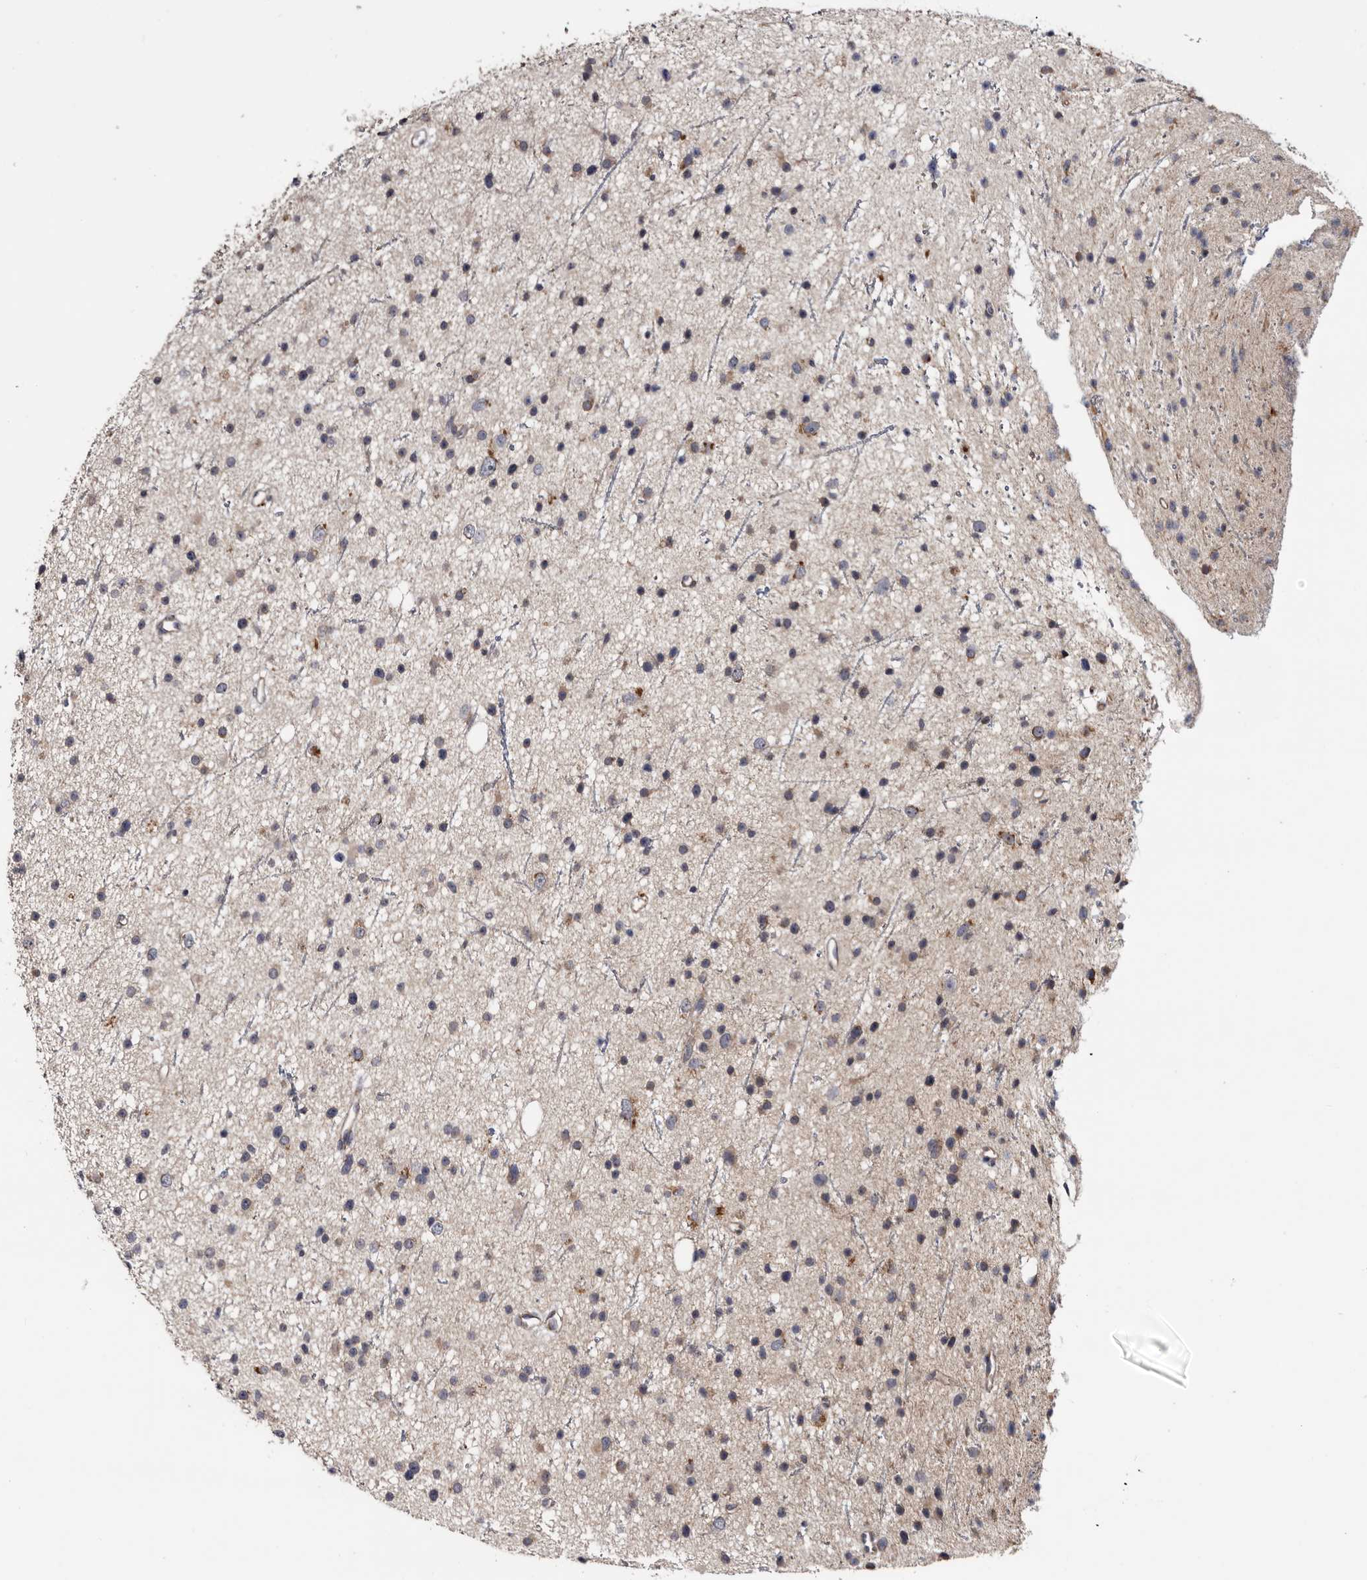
{"staining": {"intensity": "weak", "quantity": "<25%", "location": "cytoplasmic/membranous"}, "tissue": "glioma", "cell_type": "Tumor cells", "image_type": "cancer", "snomed": [{"axis": "morphology", "description": "Glioma, malignant, Low grade"}, {"axis": "topography", "description": "Cerebral cortex"}], "caption": "The image exhibits no significant staining in tumor cells of malignant glioma (low-grade).", "gene": "ARMCX2", "patient": {"sex": "female", "age": 39}}